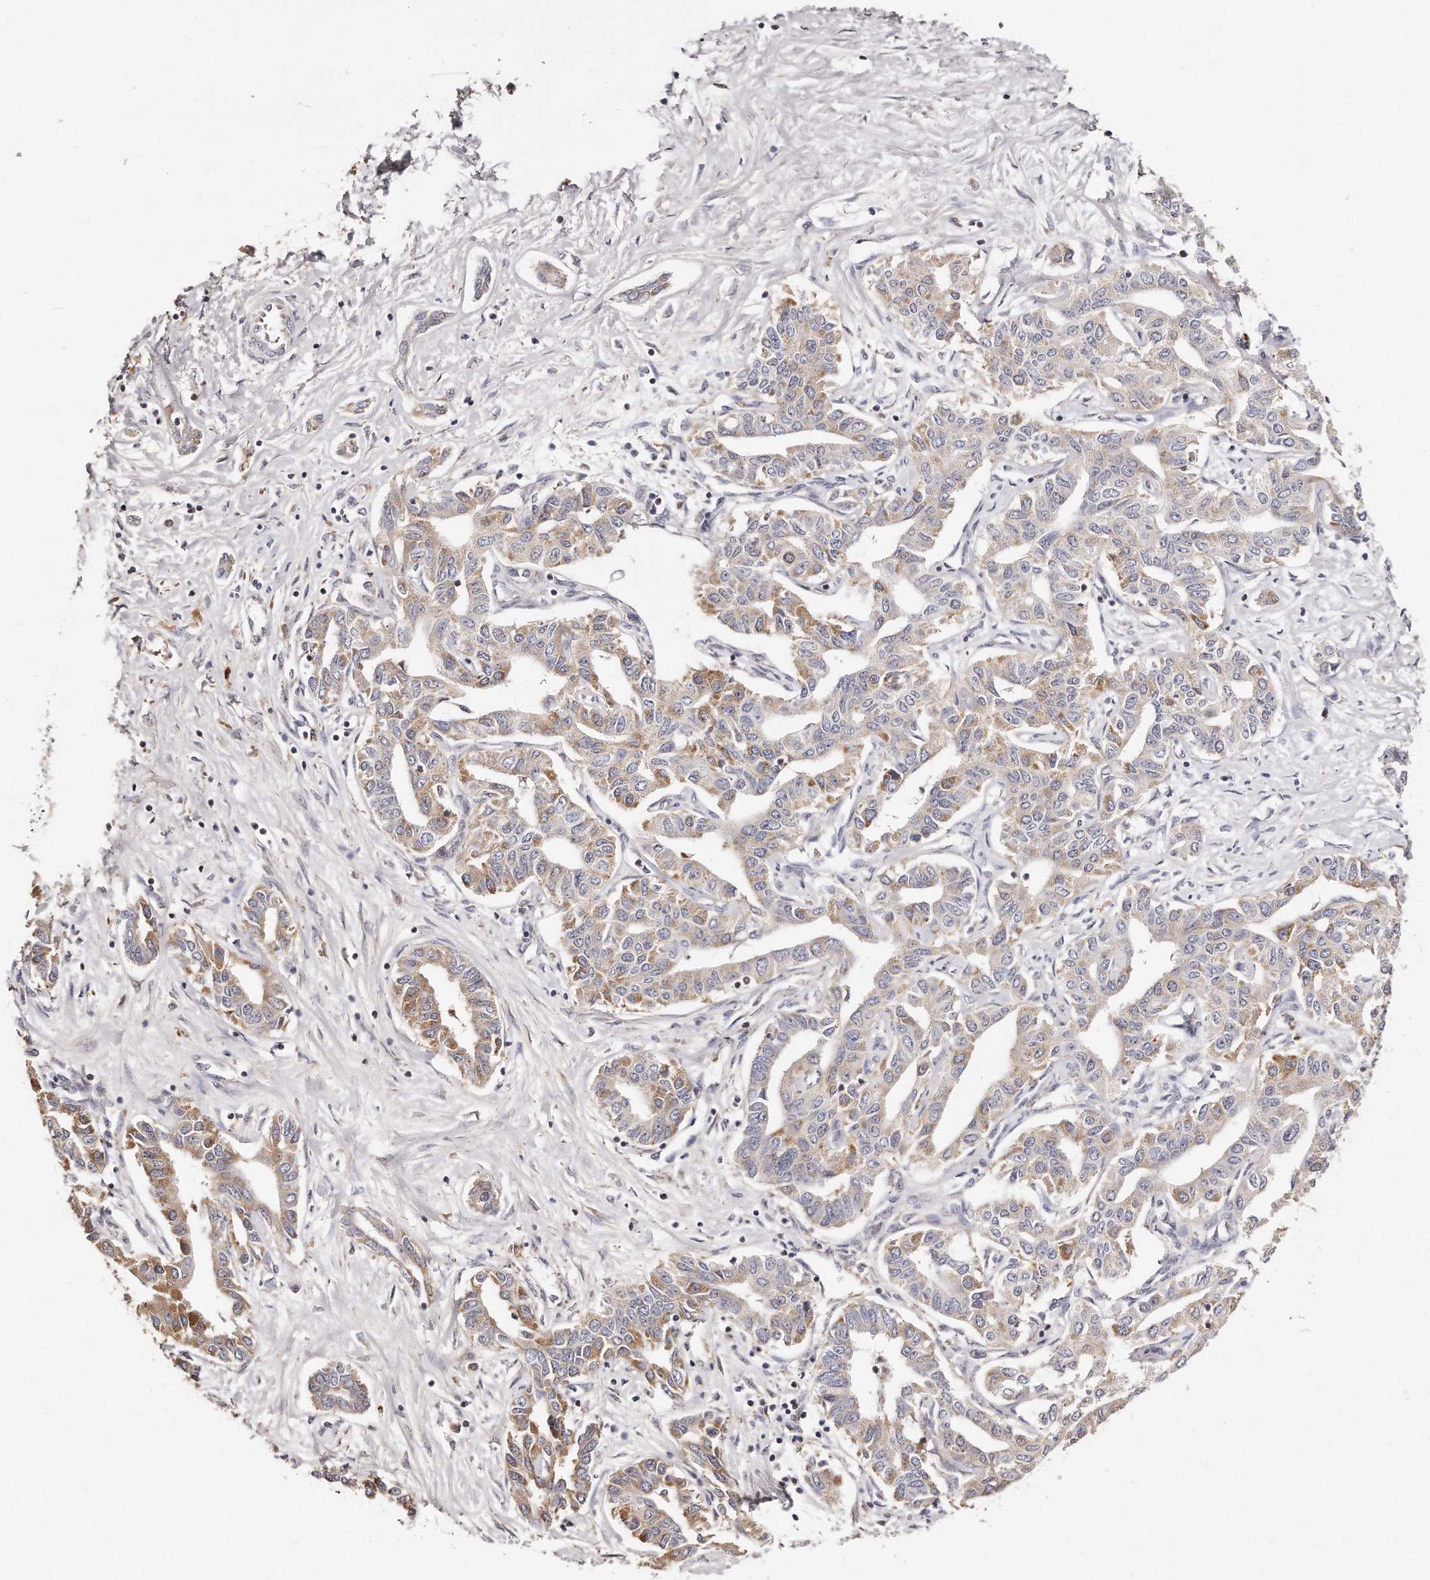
{"staining": {"intensity": "moderate", "quantity": "25%-75%", "location": "cytoplasmic/membranous"}, "tissue": "liver cancer", "cell_type": "Tumor cells", "image_type": "cancer", "snomed": [{"axis": "morphology", "description": "Cholangiocarcinoma"}, {"axis": "topography", "description": "Liver"}], "caption": "An image showing moderate cytoplasmic/membranous positivity in approximately 25%-75% of tumor cells in cholangiocarcinoma (liver), as visualized by brown immunohistochemical staining.", "gene": "RTKN", "patient": {"sex": "male", "age": 59}}